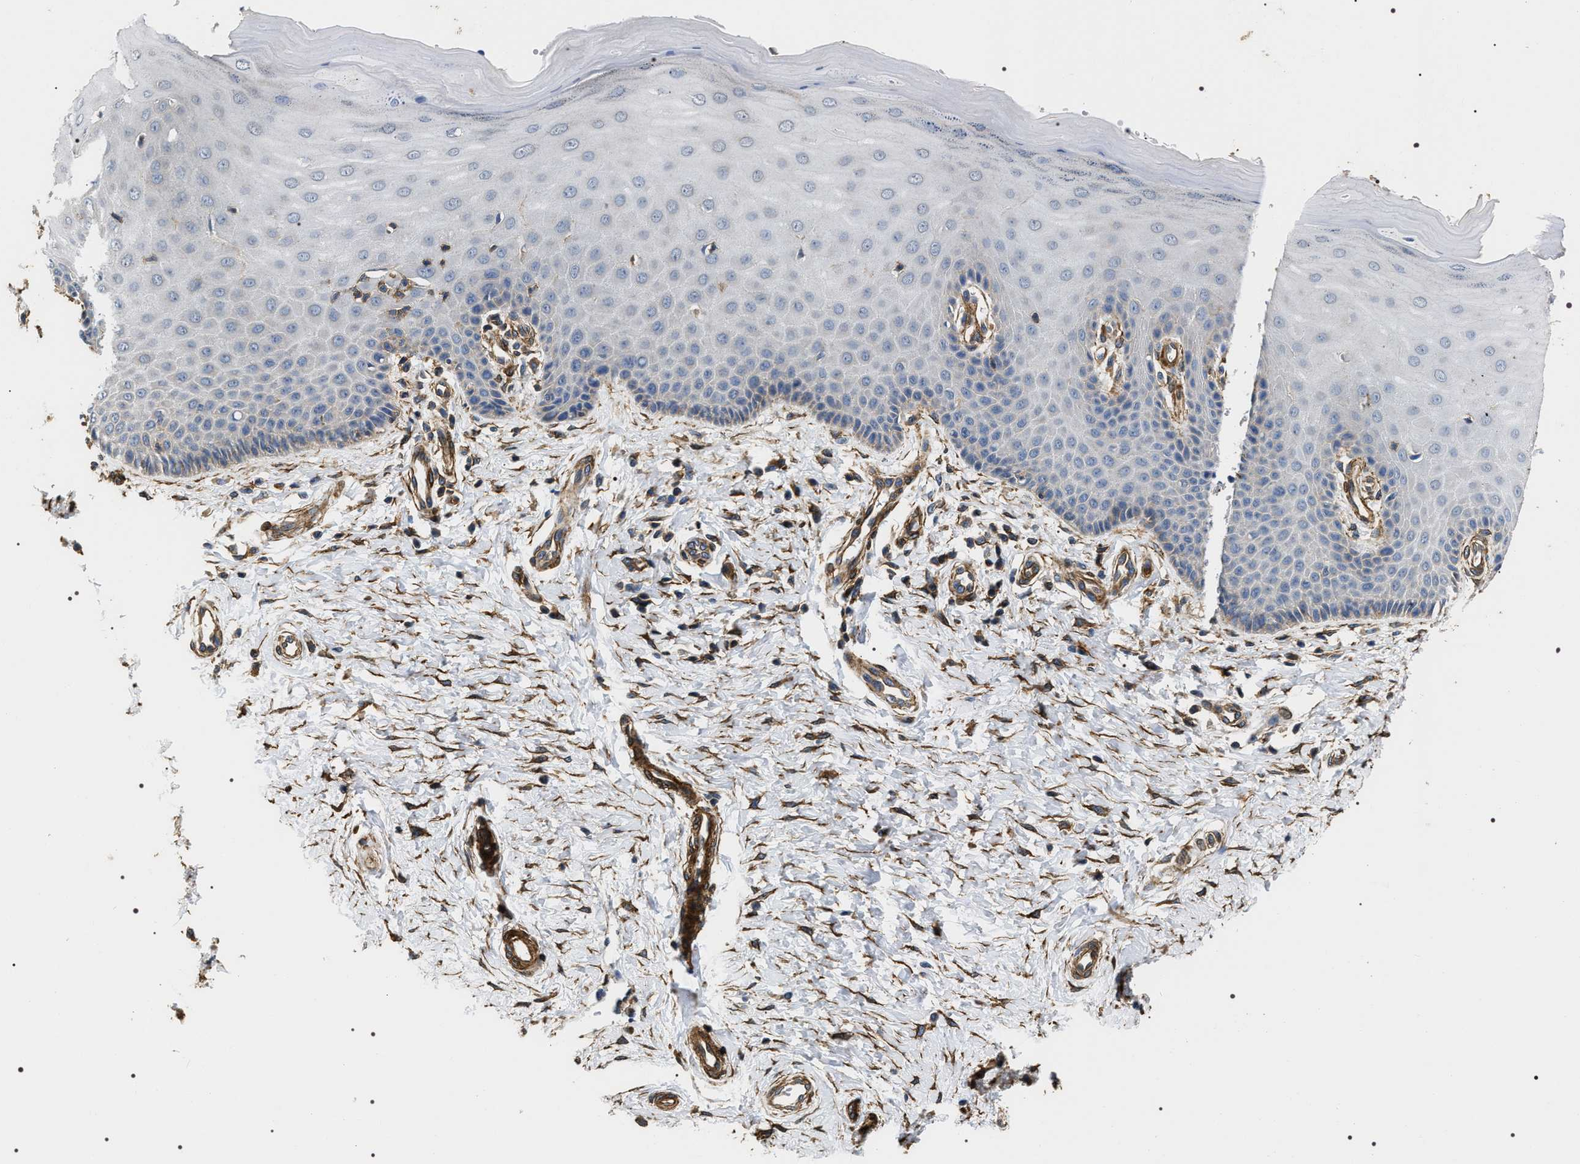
{"staining": {"intensity": "negative", "quantity": "none", "location": "none"}, "tissue": "cervix", "cell_type": "Glandular cells", "image_type": "normal", "snomed": [{"axis": "morphology", "description": "Normal tissue, NOS"}, {"axis": "topography", "description": "Cervix"}], "caption": "The histopathology image demonstrates no significant positivity in glandular cells of cervix.", "gene": "ZC3HAV1L", "patient": {"sex": "female", "age": 55}}